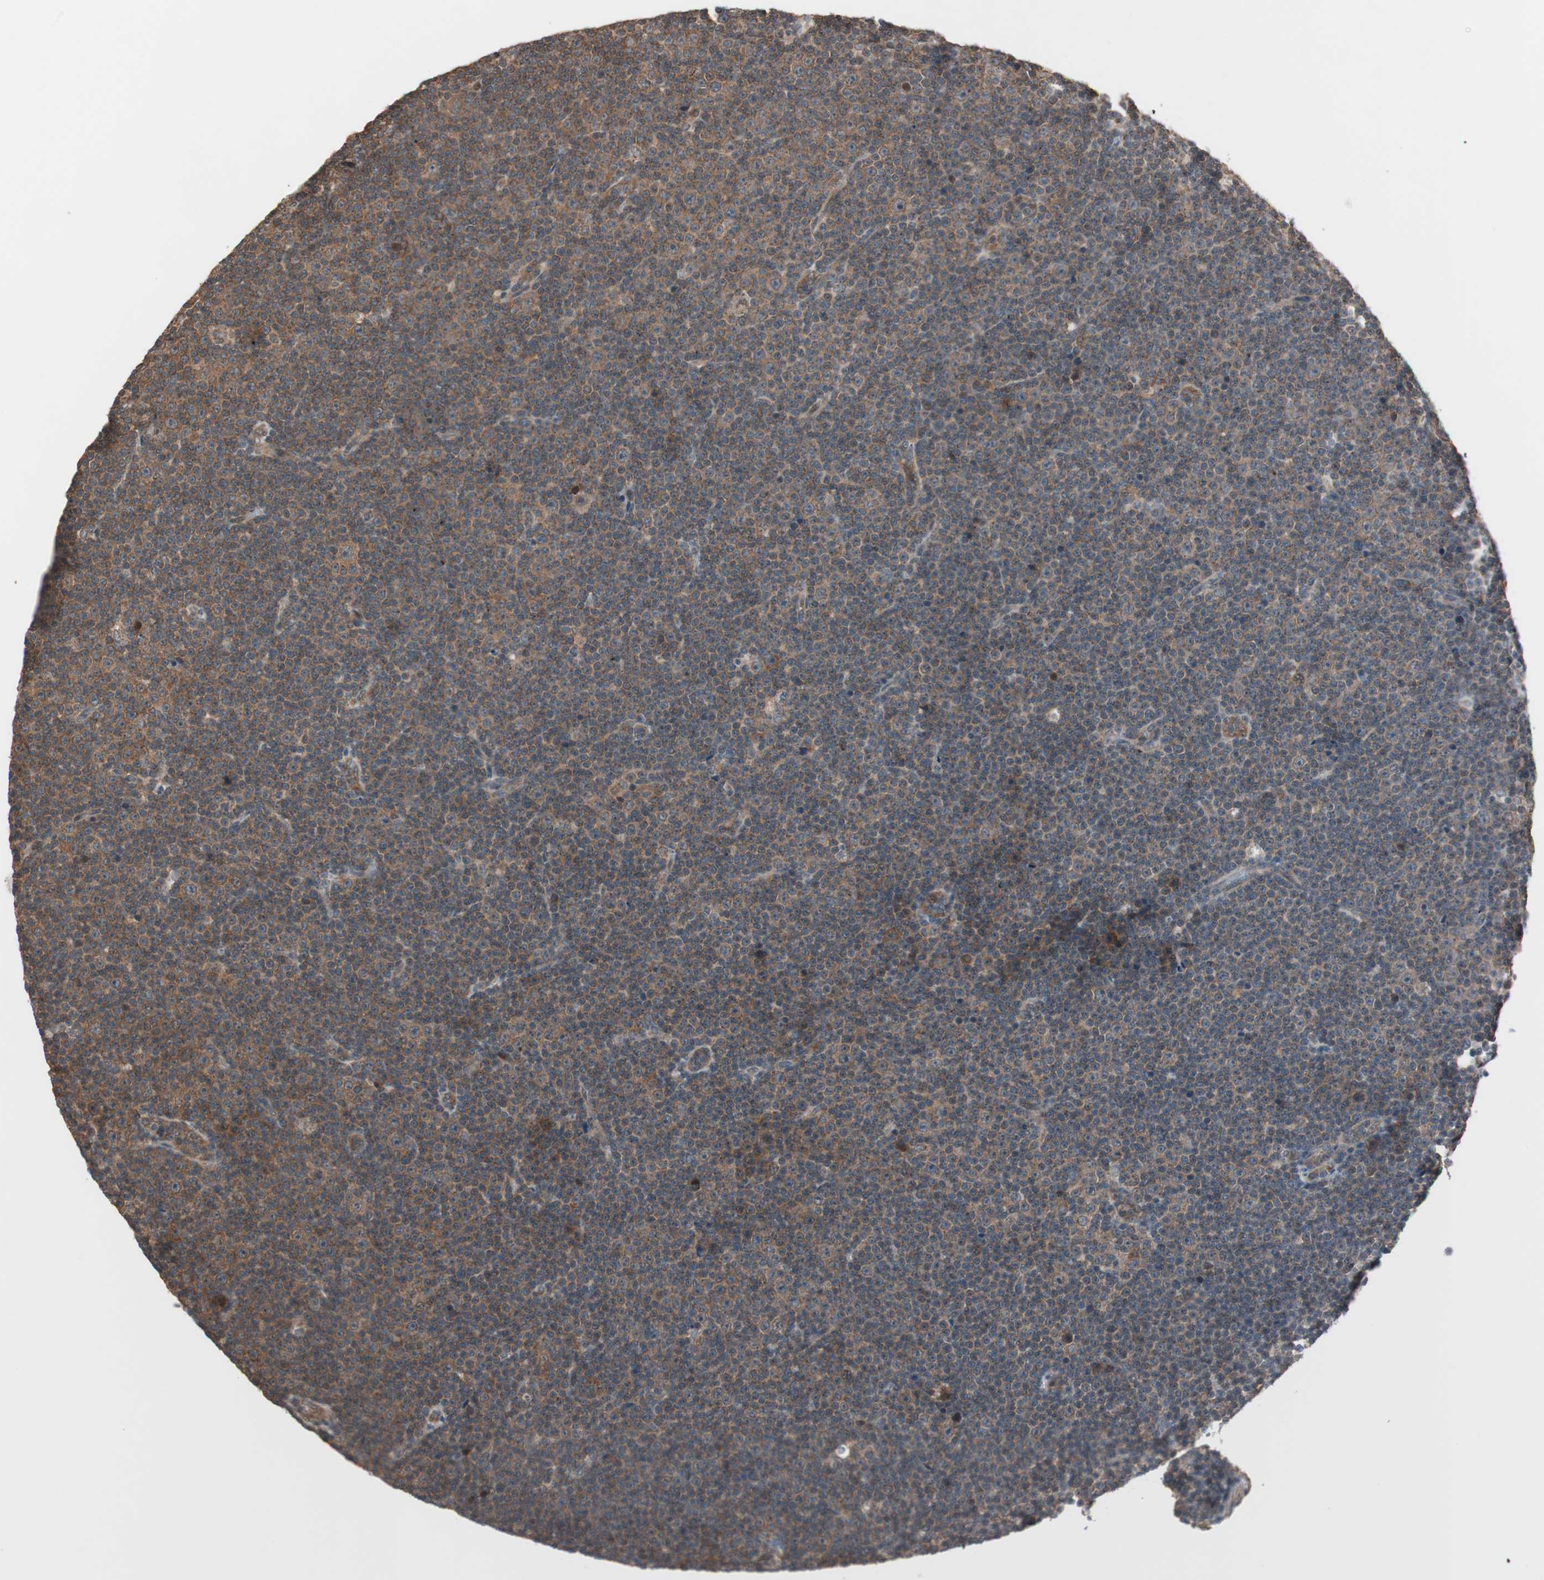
{"staining": {"intensity": "weak", "quantity": ">75%", "location": "cytoplasmic/membranous"}, "tissue": "lymphoma", "cell_type": "Tumor cells", "image_type": "cancer", "snomed": [{"axis": "morphology", "description": "Malignant lymphoma, non-Hodgkin's type, Low grade"}, {"axis": "topography", "description": "Lymph node"}], "caption": "Protein staining by immunohistochemistry demonstrates weak cytoplasmic/membranous positivity in about >75% of tumor cells in low-grade malignant lymphoma, non-Hodgkin's type.", "gene": "FBXO5", "patient": {"sex": "female", "age": 67}}